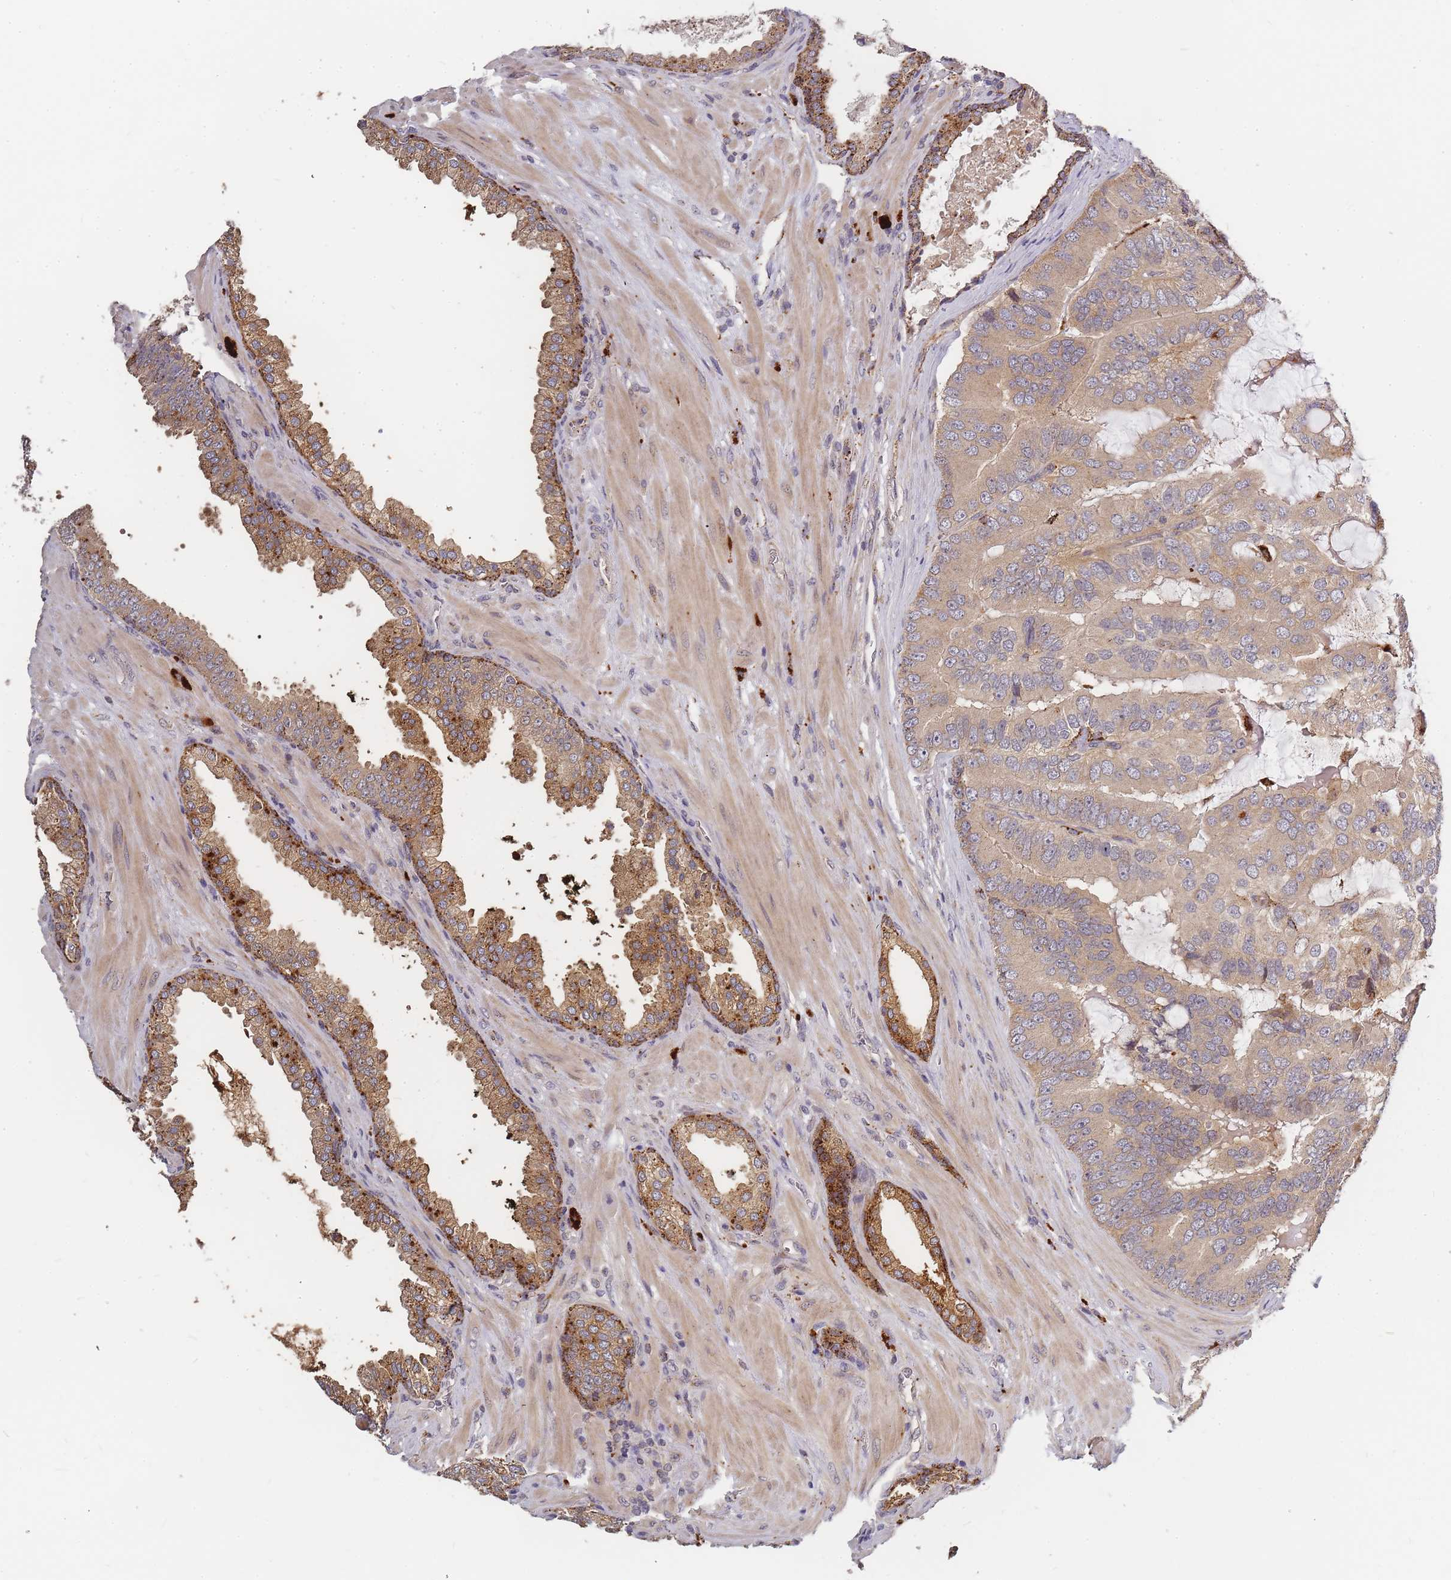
{"staining": {"intensity": "weak", "quantity": ">75%", "location": "cytoplasmic/membranous"}, "tissue": "prostate cancer", "cell_type": "Tumor cells", "image_type": "cancer", "snomed": [{"axis": "morphology", "description": "Adenocarcinoma, High grade"}, {"axis": "topography", "description": "Prostate"}], "caption": "The micrograph demonstrates immunohistochemical staining of prostate cancer (high-grade adenocarcinoma). There is weak cytoplasmic/membranous staining is seen in approximately >75% of tumor cells.", "gene": "ATG5", "patient": {"sex": "male", "age": 55}}